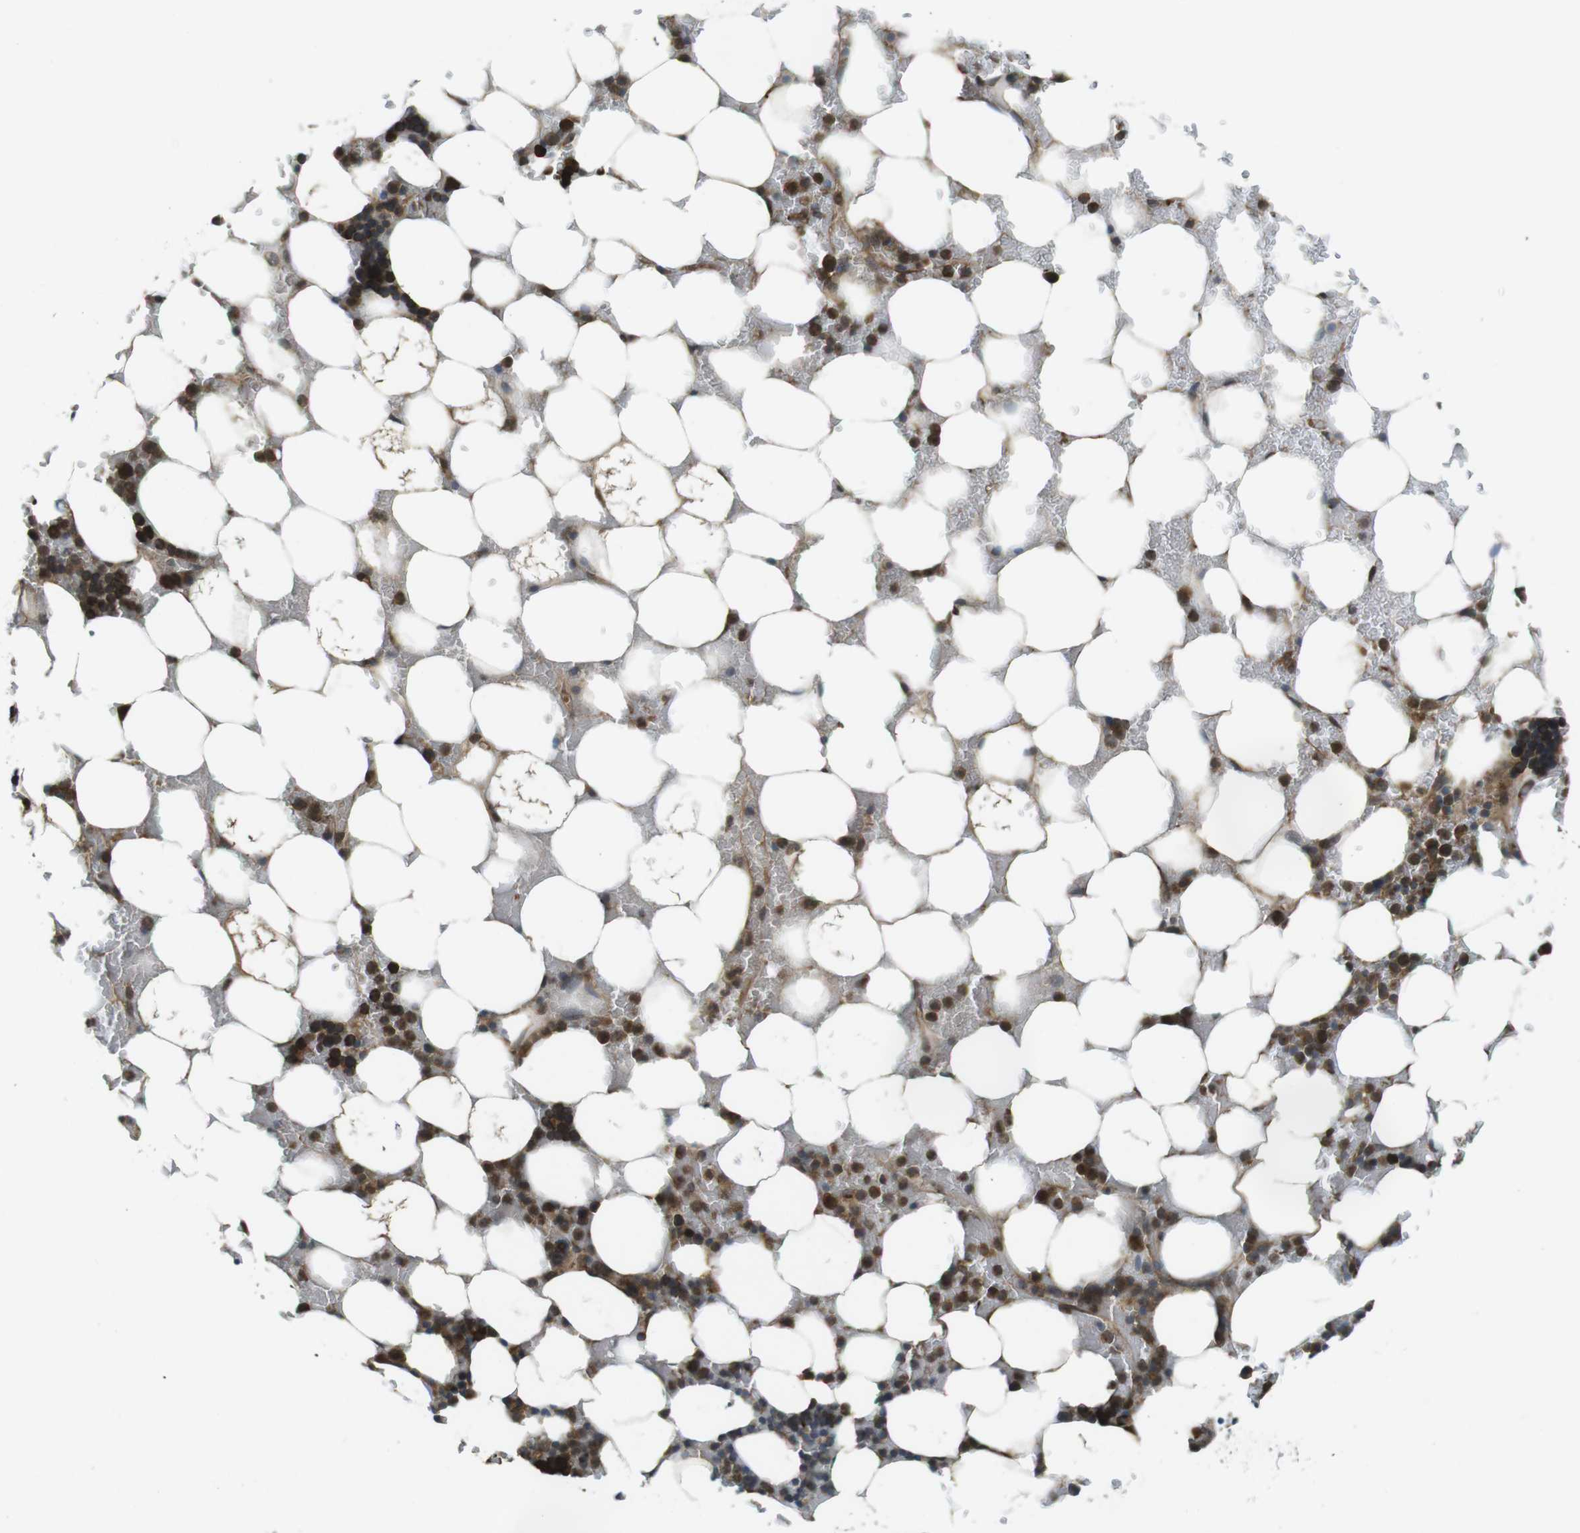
{"staining": {"intensity": "strong", "quantity": ">75%", "location": "cytoplasmic/membranous"}, "tissue": "bone marrow", "cell_type": "Hematopoietic cells", "image_type": "normal", "snomed": [{"axis": "morphology", "description": "Normal tissue, NOS"}, {"axis": "topography", "description": "Bone marrow"}], "caption": "Immunohistochemical staining of normal human bone marrow demonstrates strong cytoplasmic/membranous protein expression in about >75% of hematopoietic cells.", "gene": "LRRC3B", "patient": {"sex": "female", "age": 73}}